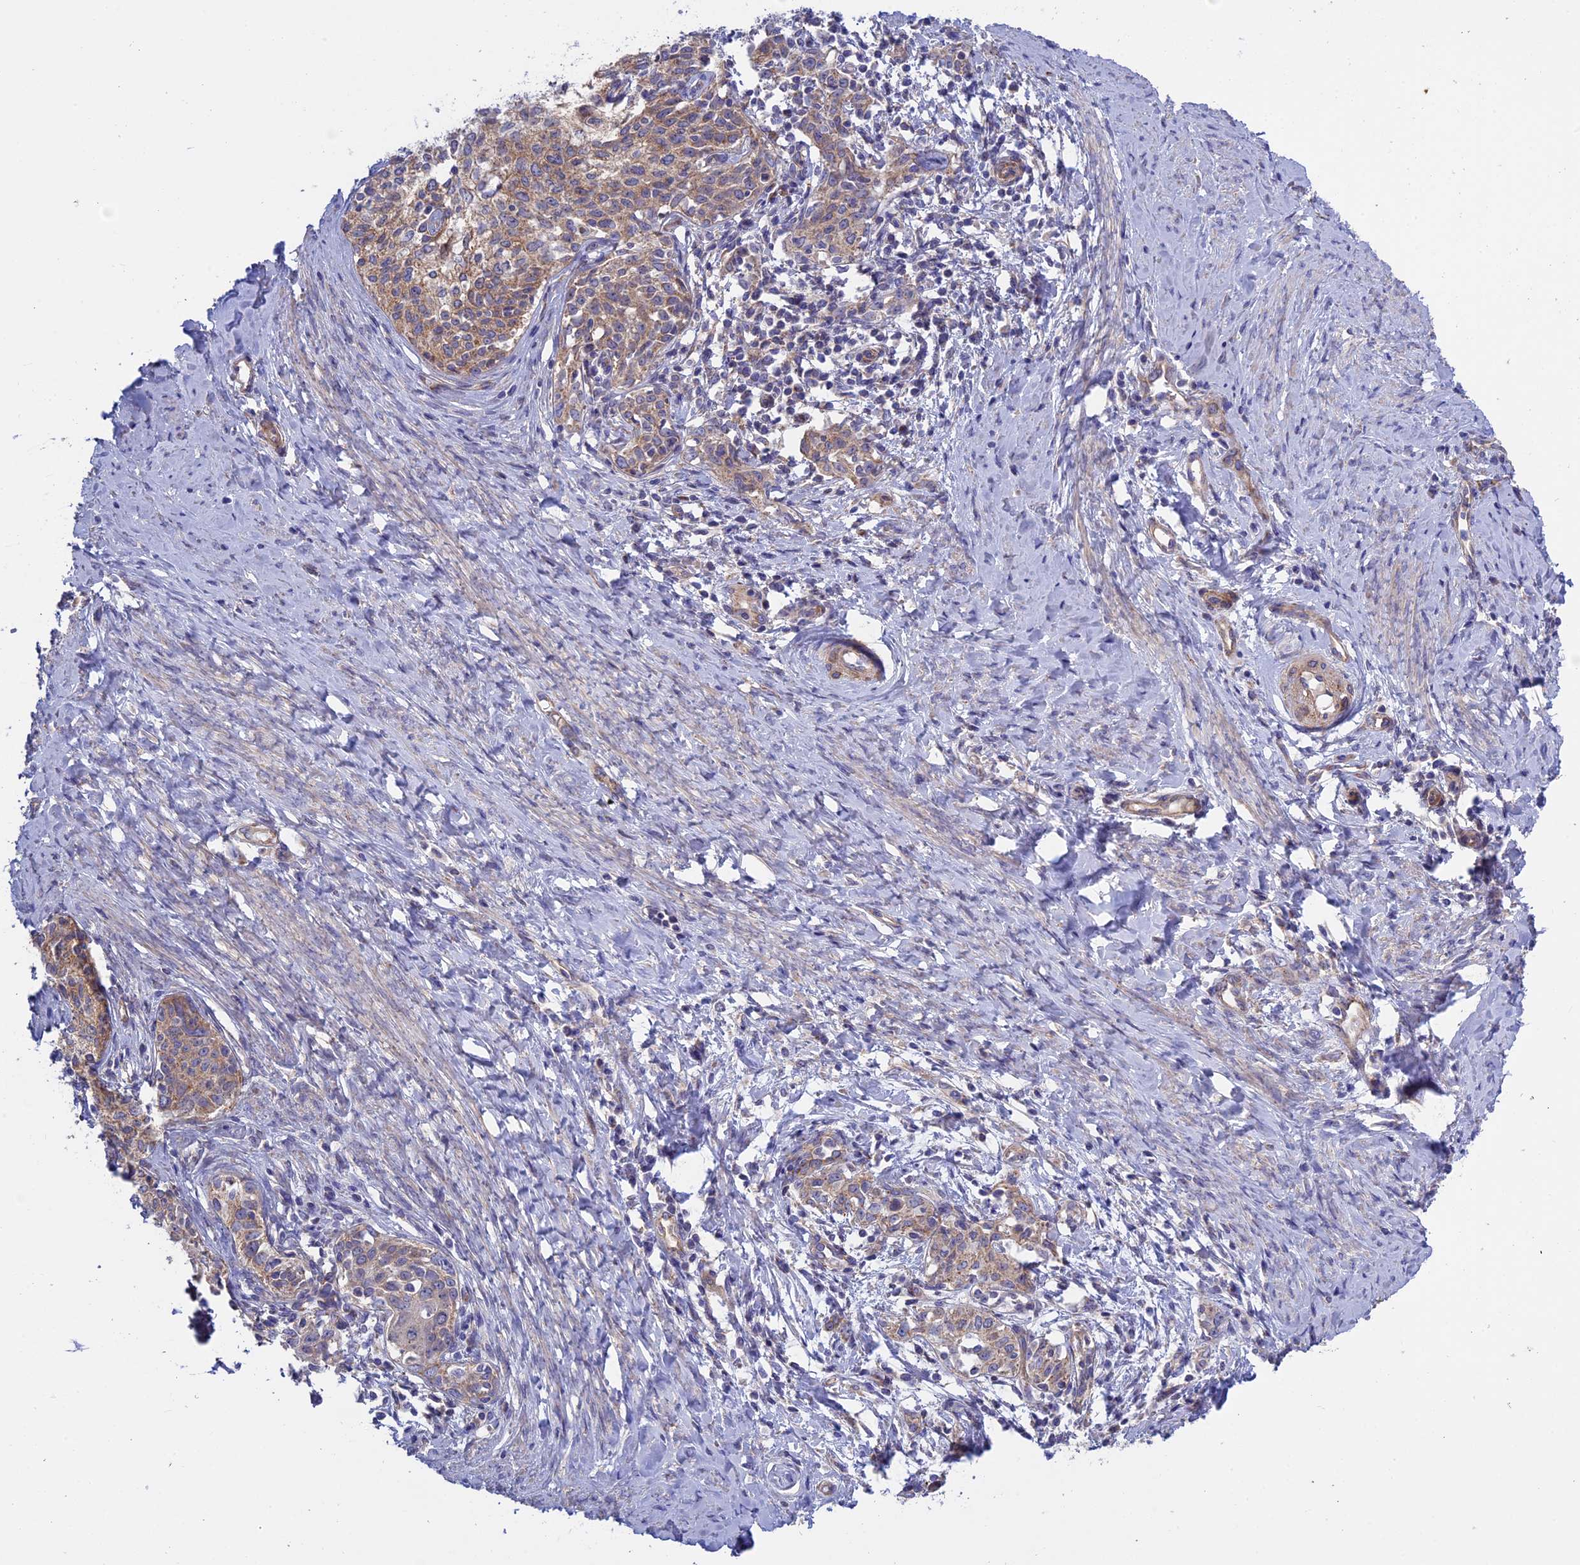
{"staining": {"intensity": "moderate", "quantity": ">75%", "location": "cytoplasmic/membranous"}, "tissue": "cervical cancer", "cell_type": "Tumor cells", "image_type": "cancer", "snomed": [{"axis": "morphology", "description": "Squamous cell carcinoma, NOS"}, {"axis": "morphology", "description": "Adenocarcinoma, NOS"}, {"axis": "topography", "description": "Cervix"}], "caption": "The micrograph exhibits immunohistochemical staining of cervical adenocarcinoma. There is moderate cytoplasmic/membranous staining is appreciated in approximately >75% of tumor cells.", "gene": "ETFDH", "patient": {"sex": "female", "age": 52}}